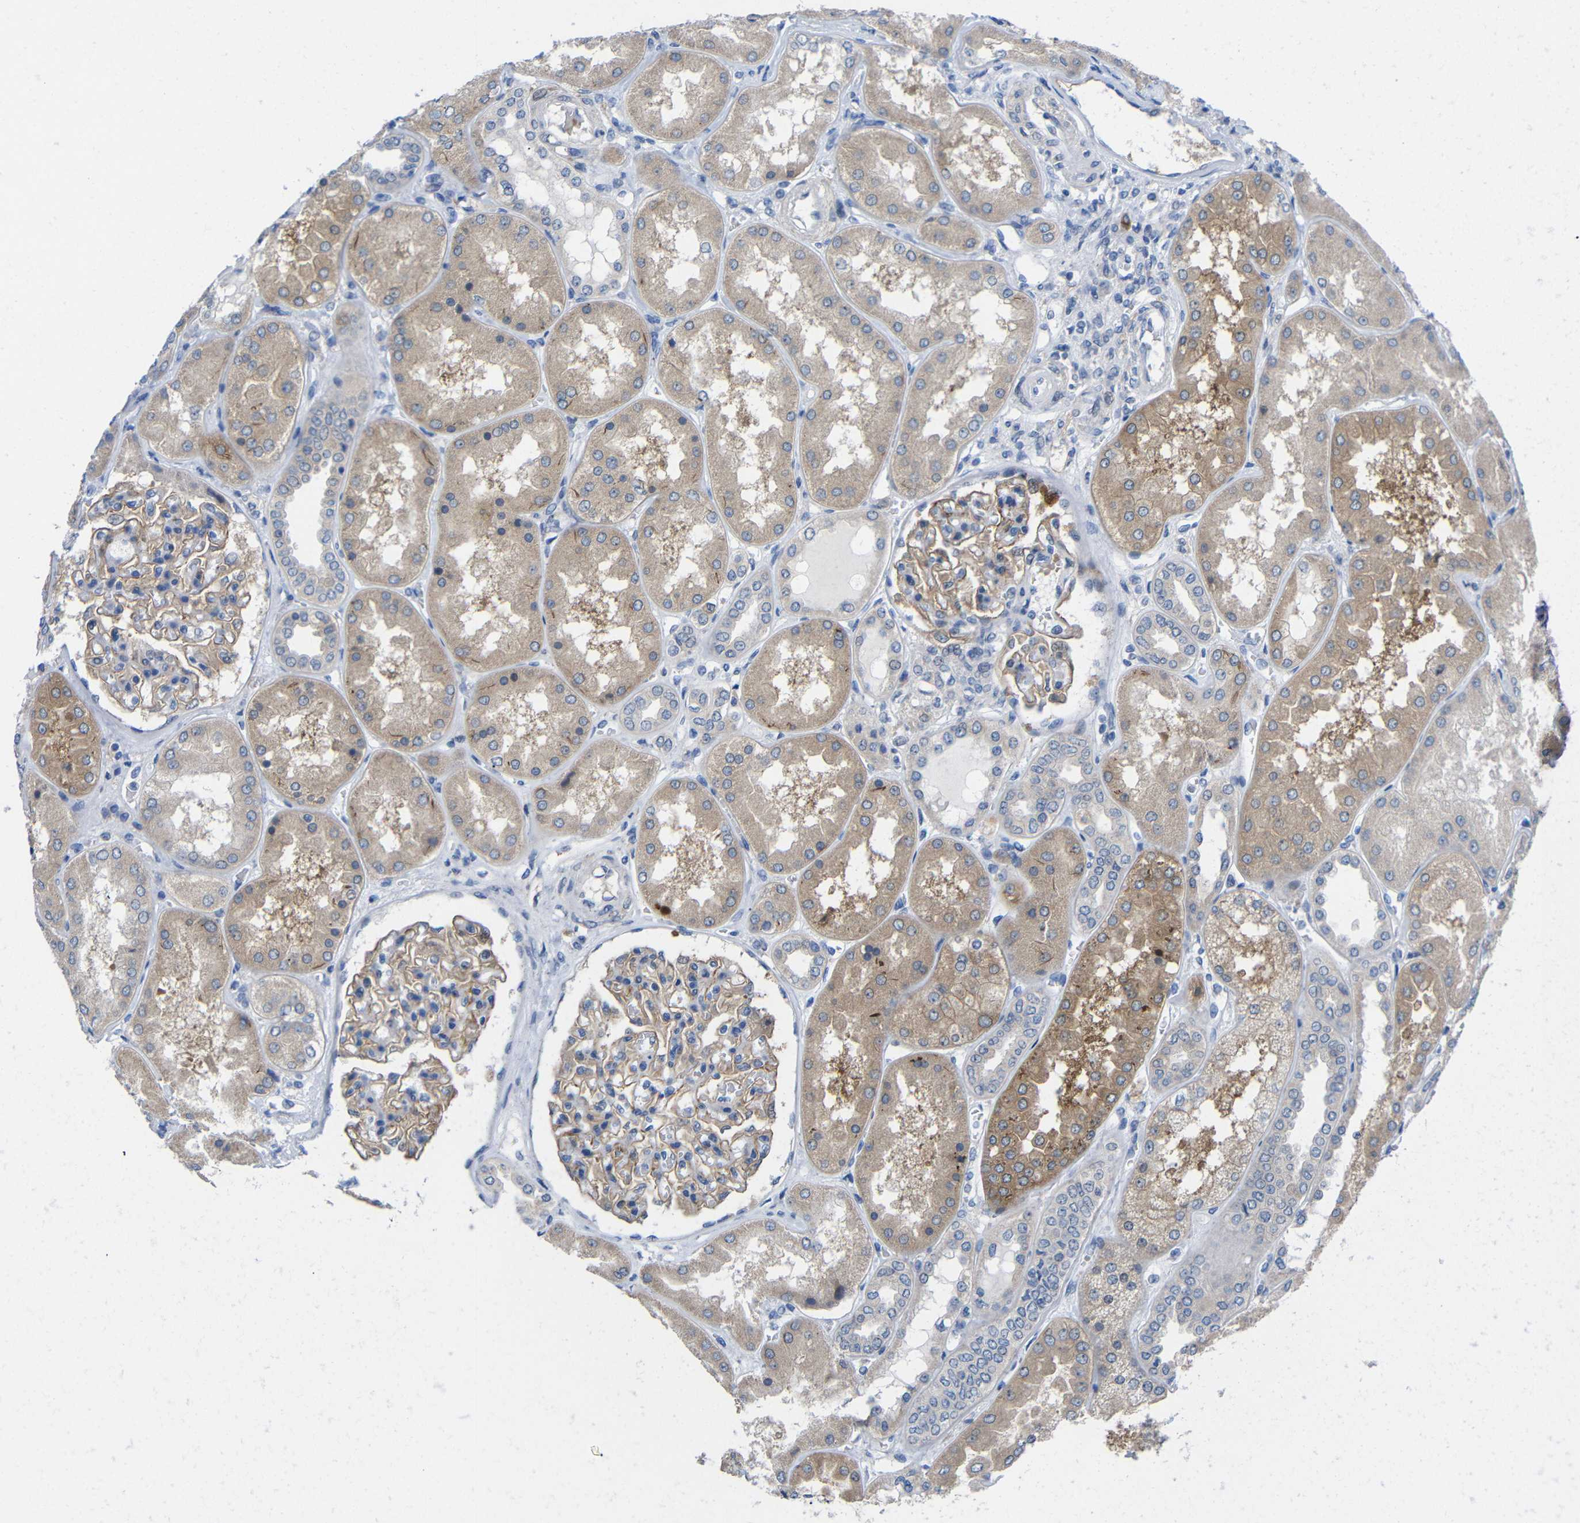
{"staining": {"intensity": "moderate", "quantity": ">75%", "location": "cytoplasmic/membranous"}, "tissue": "kidney", "cell_type": "Cells in glomeruli", "image_type": "normal", "snomed": [{"axis": "morphology", "description": "Normal tissue, NOS"}, {"axis": "topography", "description": "Kidney"}], "caption": "The immunohistochemical stain highlights moderate cytoplasmic/membranous positivity in cells in glomeruli of benign kidney. Nuclei are stained in blue.", "gene": "CMTM1", "patient": {"sex": "female", "age": 56}}